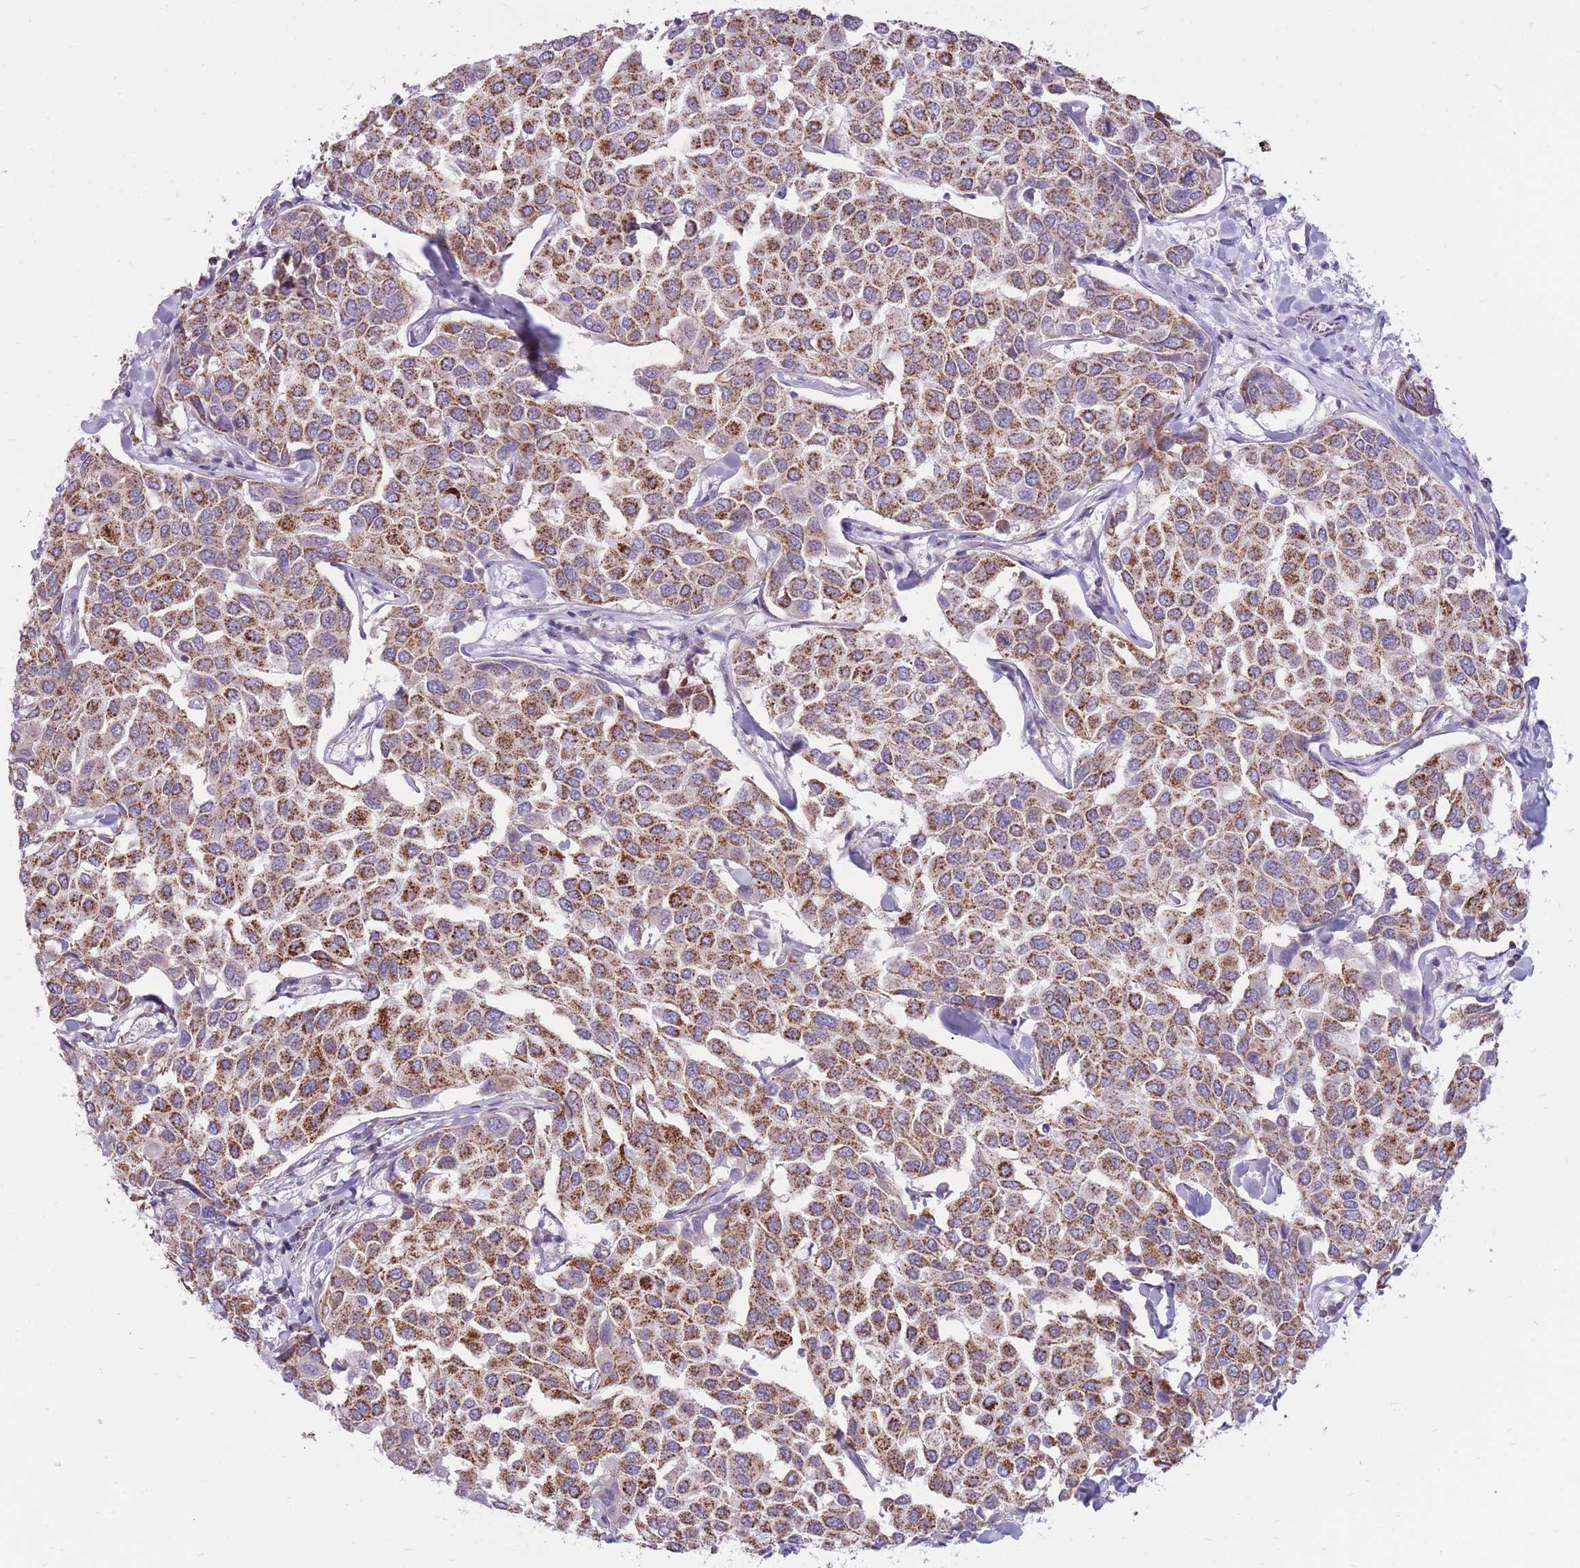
{"staining": {"intensity": "strong", "quantity": ">75%", "location": "cytoplasmic/membranous"}, "tissue": "breast cancer", "cell_type": "Tumor cells", "image_type": "cancer", "snomed": [{"axis": "morphology", "description": "Duct carcinoma"}, {"axis": "topography", "description": "Breast"}], "caption": "Tumor cells exhibit strong cytoplasmic/membranous staining in approximately >75% of cells in breast invasive ductal carcinoma.", "gene": "PCSK1", "patient": {"sex": "female", "age": 55}}